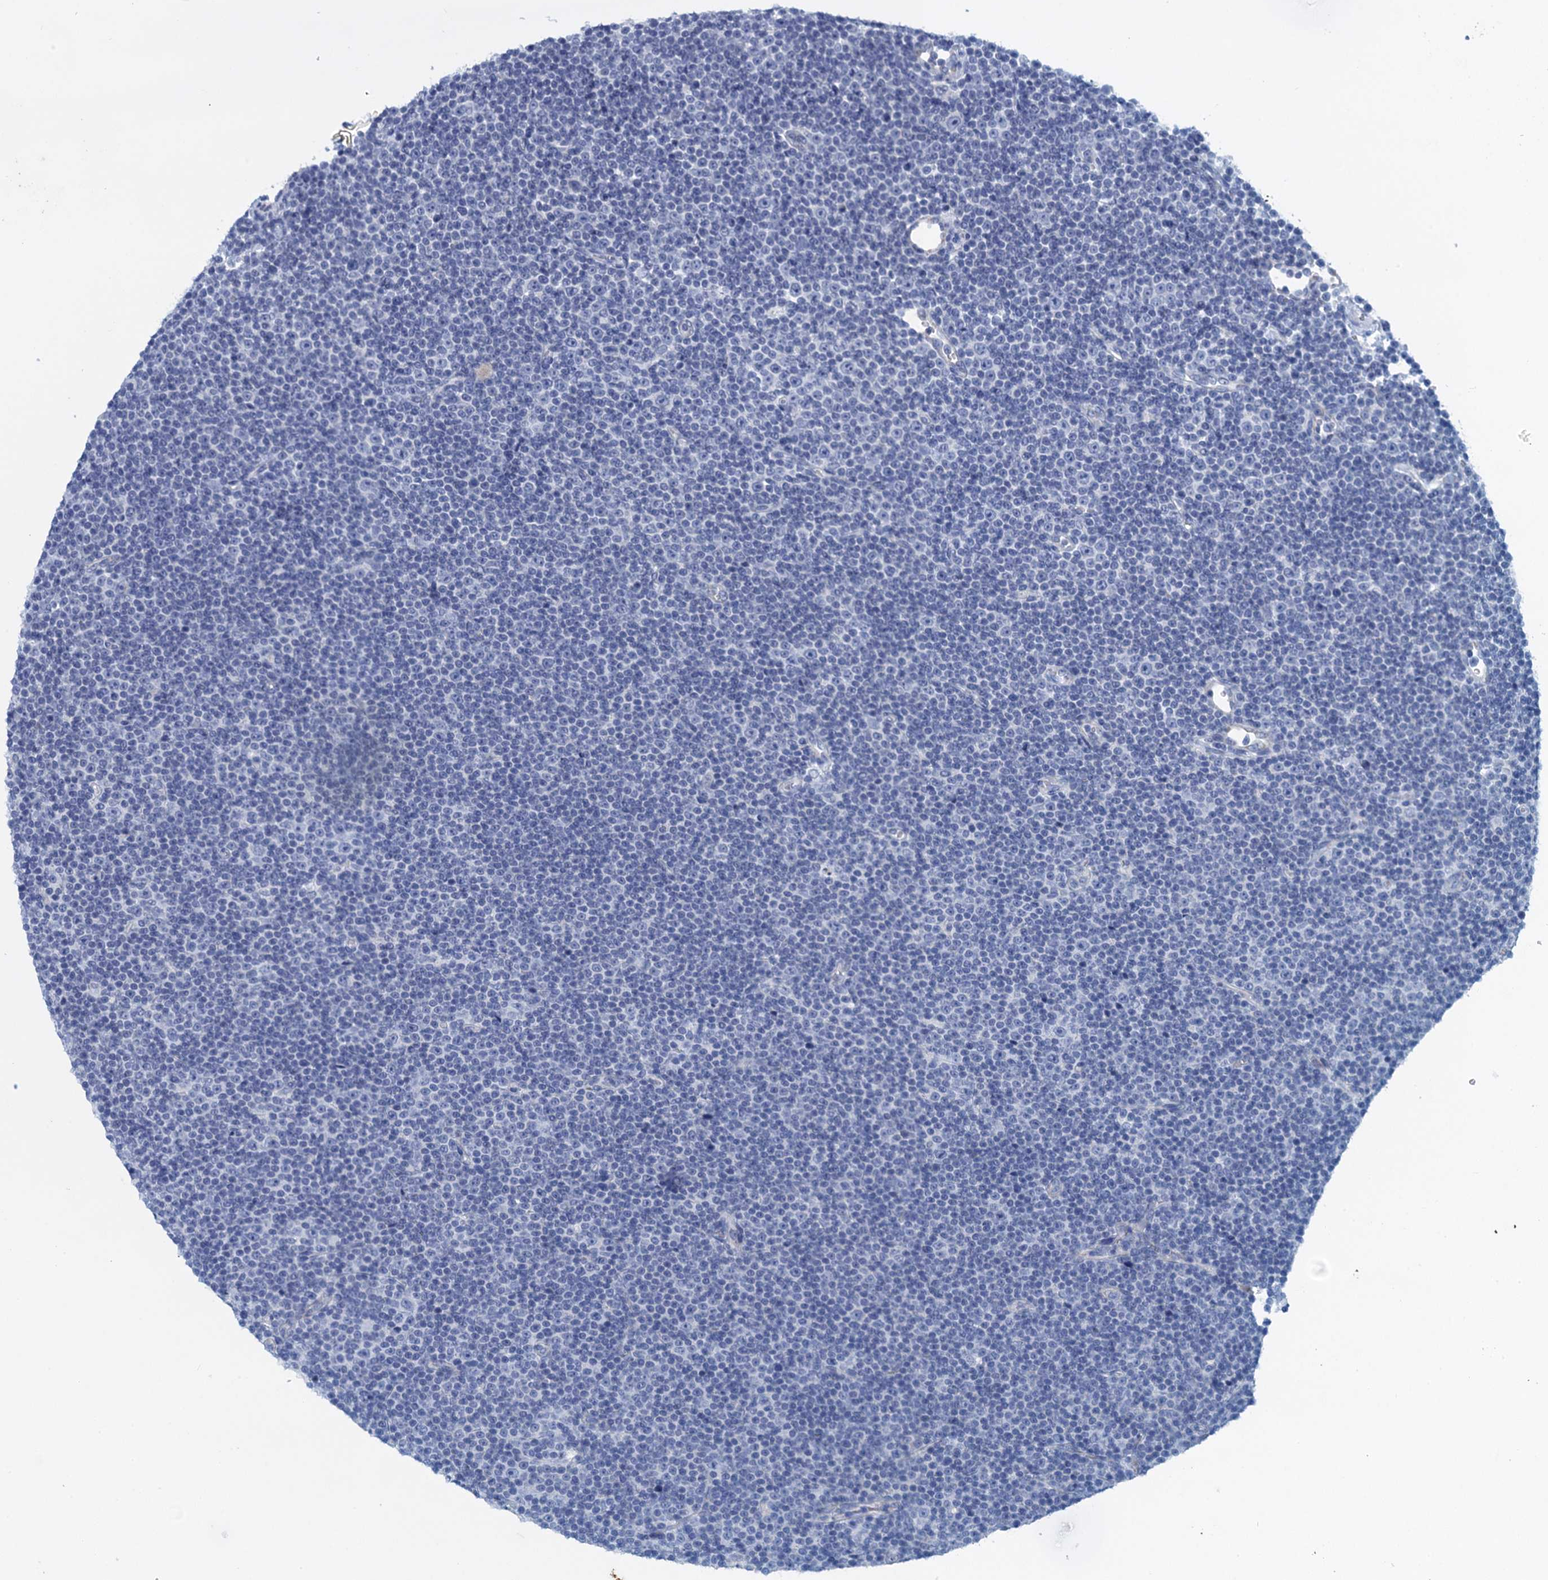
{"staining": {"intensity": "negative", "quantity": "none", "location": "none"}, "tissue": "lymphoma", "cell_type": "Tumor cells", "image_type": "cancer", "snomed": [{"axis": "morphology", "description": "Malignant lymphoma, non-Hodgkin's type, Low grade"}, {"axis": "topography", "description": "Lymph node"}], "caption": "Human lymphoma stained for a protein using immunohistochemistry shows no expression in tumor cells.", "gene": "SCEL", "patient": {"sex": "female", "age": 67}}